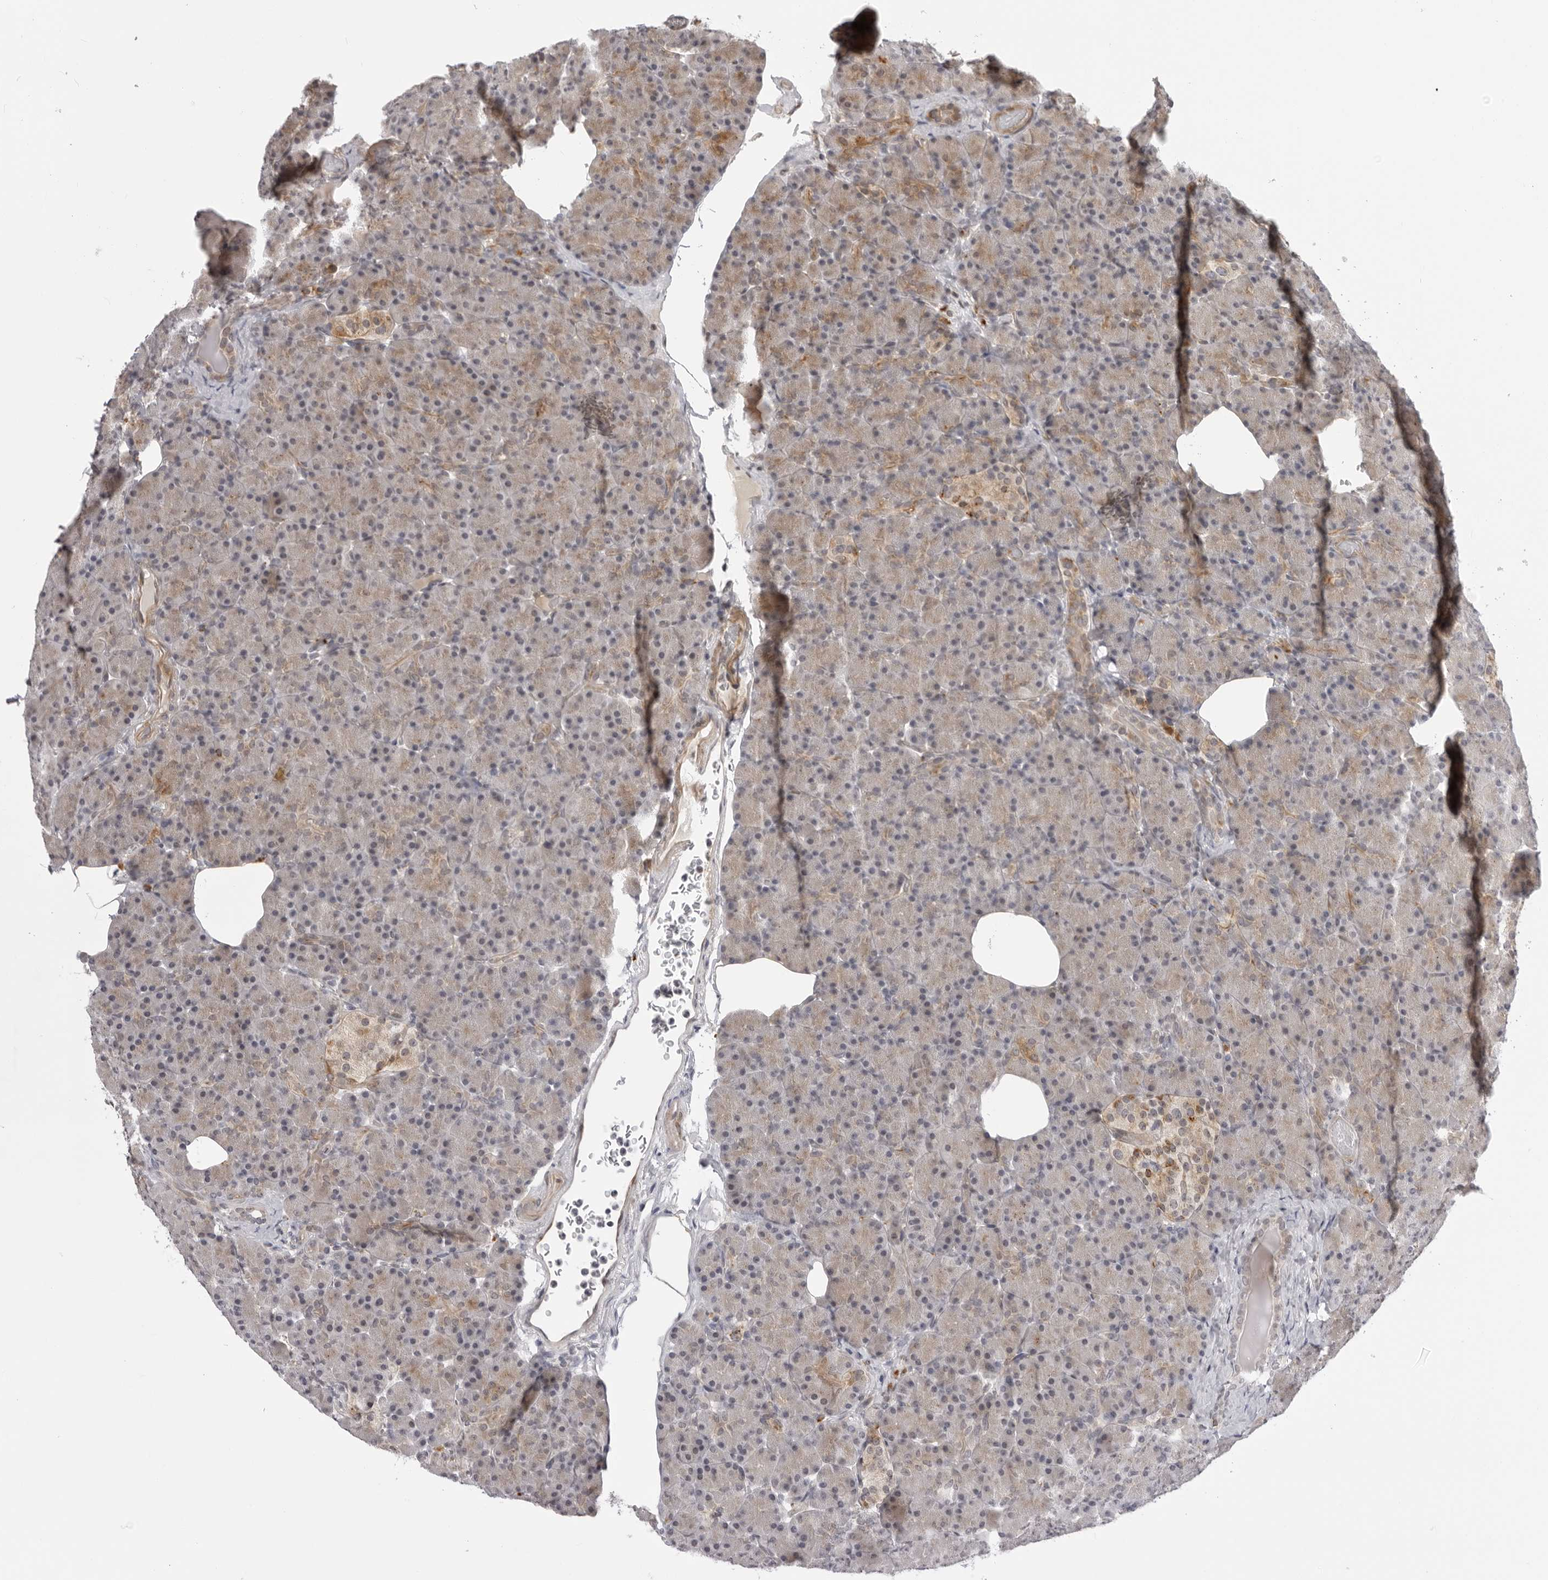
{"staining": {"intensity": "moderate", "quantity": "25%-75%", "location": "cytoplasmic/membranous"}, "tissue": "pancreas", "cell_type": "Exocrine glandular cells", "image_type": "normal", "snomed": [{"axis": "morphology", "description": "Normal tissue, NOS"}, {"axis": "topography", "description": "Pancreas"}], "caption": "Pancreas stained for a protein displays moderate cytoplasmic/membranous positivity in exocrine glandular cells. (brown staining indicates protein expression, while blue staining denotes nuclei).", "gene": "SUGCT", "patient": {"sex": "female", "age": 43}}